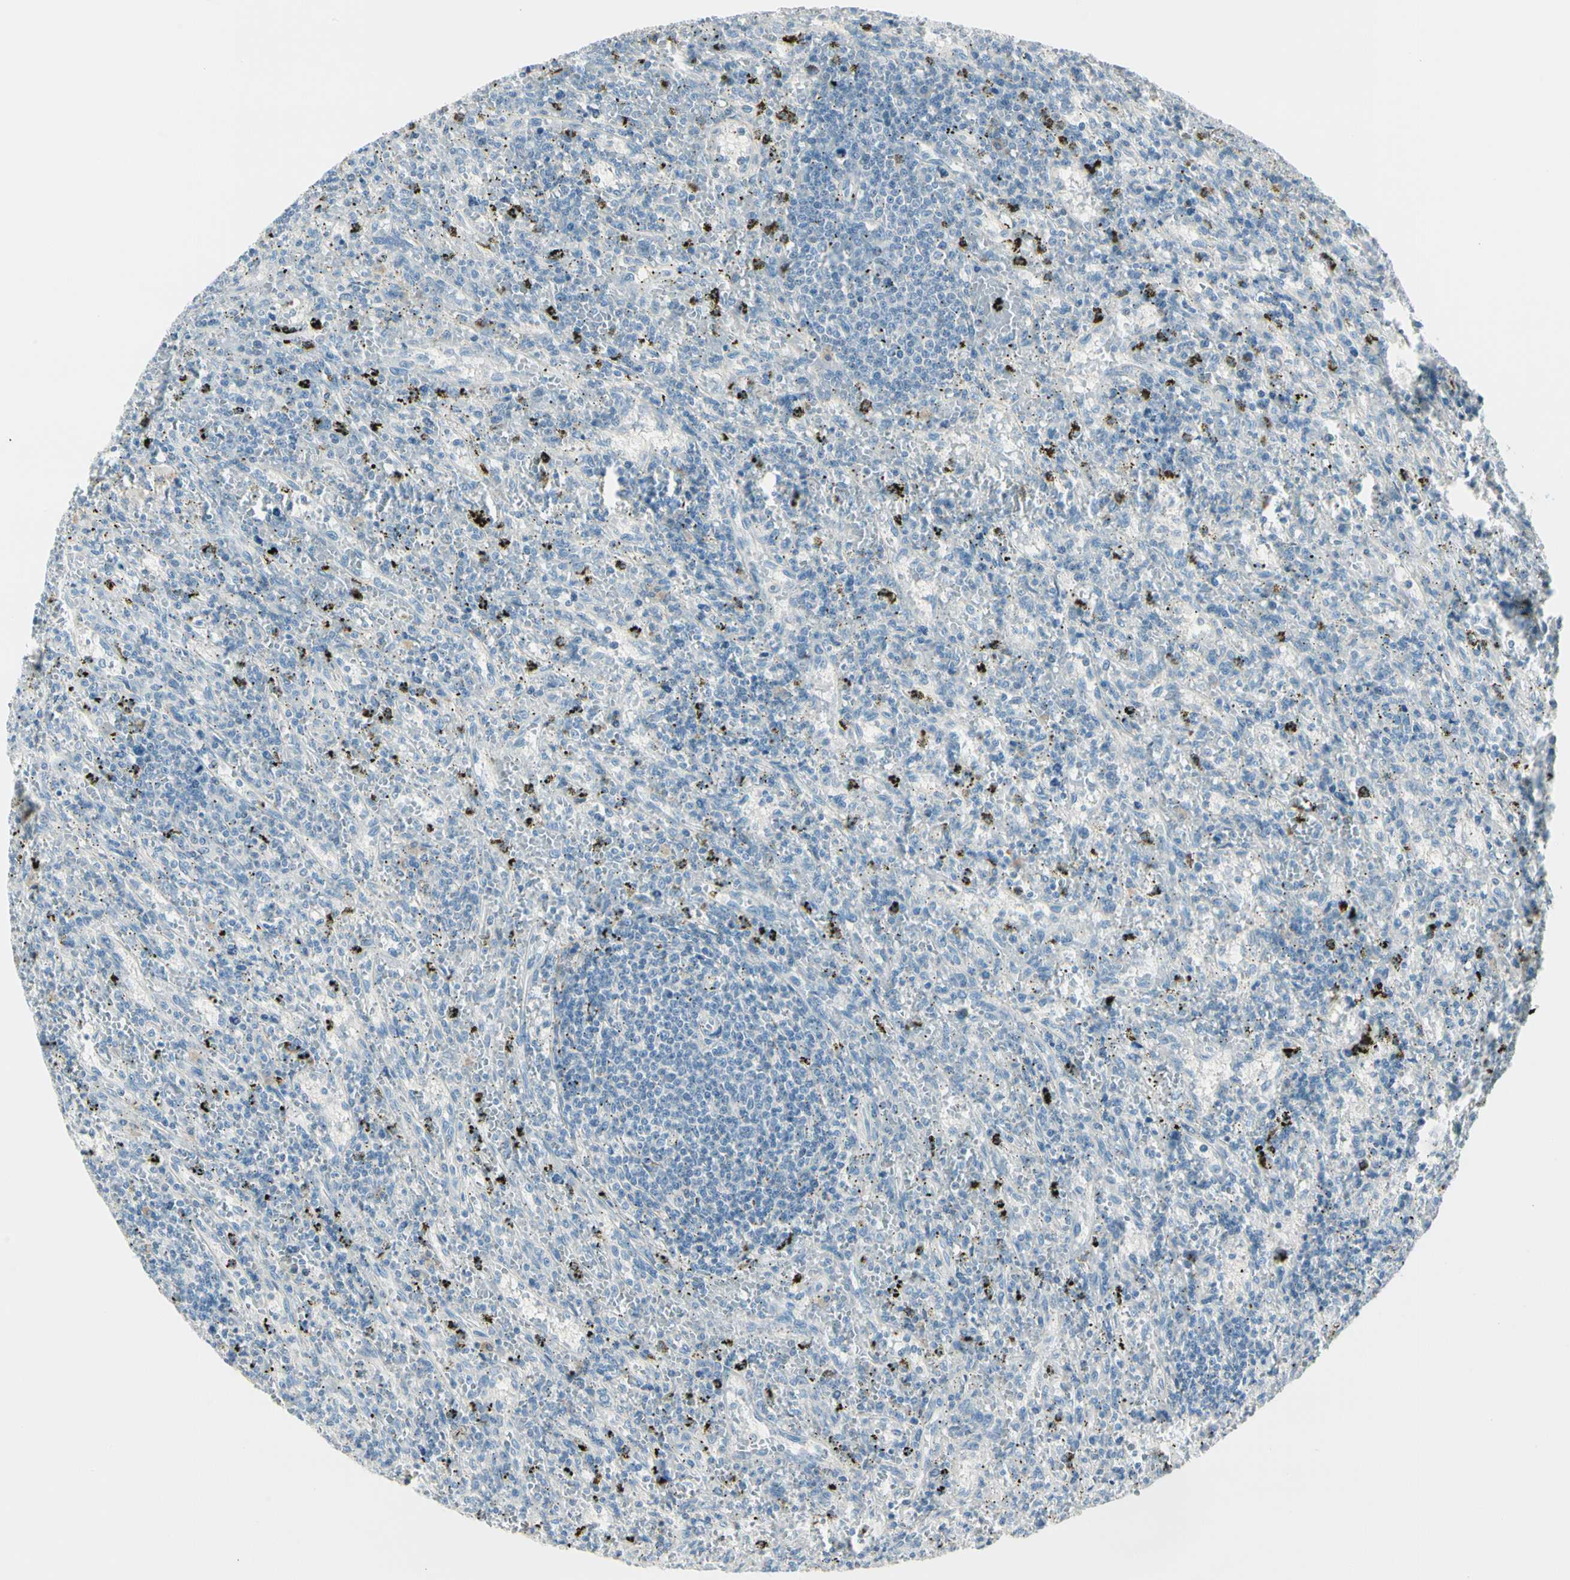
{"staining": {"intensity": "negative", "quantity": "none", "location": "none"}, "tissue": "lymphoma", "cell_type": "Tumor cells", "image_type": "cancer", "snomed": [{"axis": "morphology", "description": "Malignant lymphoma, non-Hodgkin's type, Low grade"}, {"axis": "topography", "description": "Spleen"}], "caption": "DAB (3,3'-diaminobenzidine) immunohistochemical staining of human low-grade malignant lymphoma, non-Hodgkin's type reveals no significant staining in tumor cells.", "gene": "SLC6A15", "patient": {"sex": "male", "age": 76}}